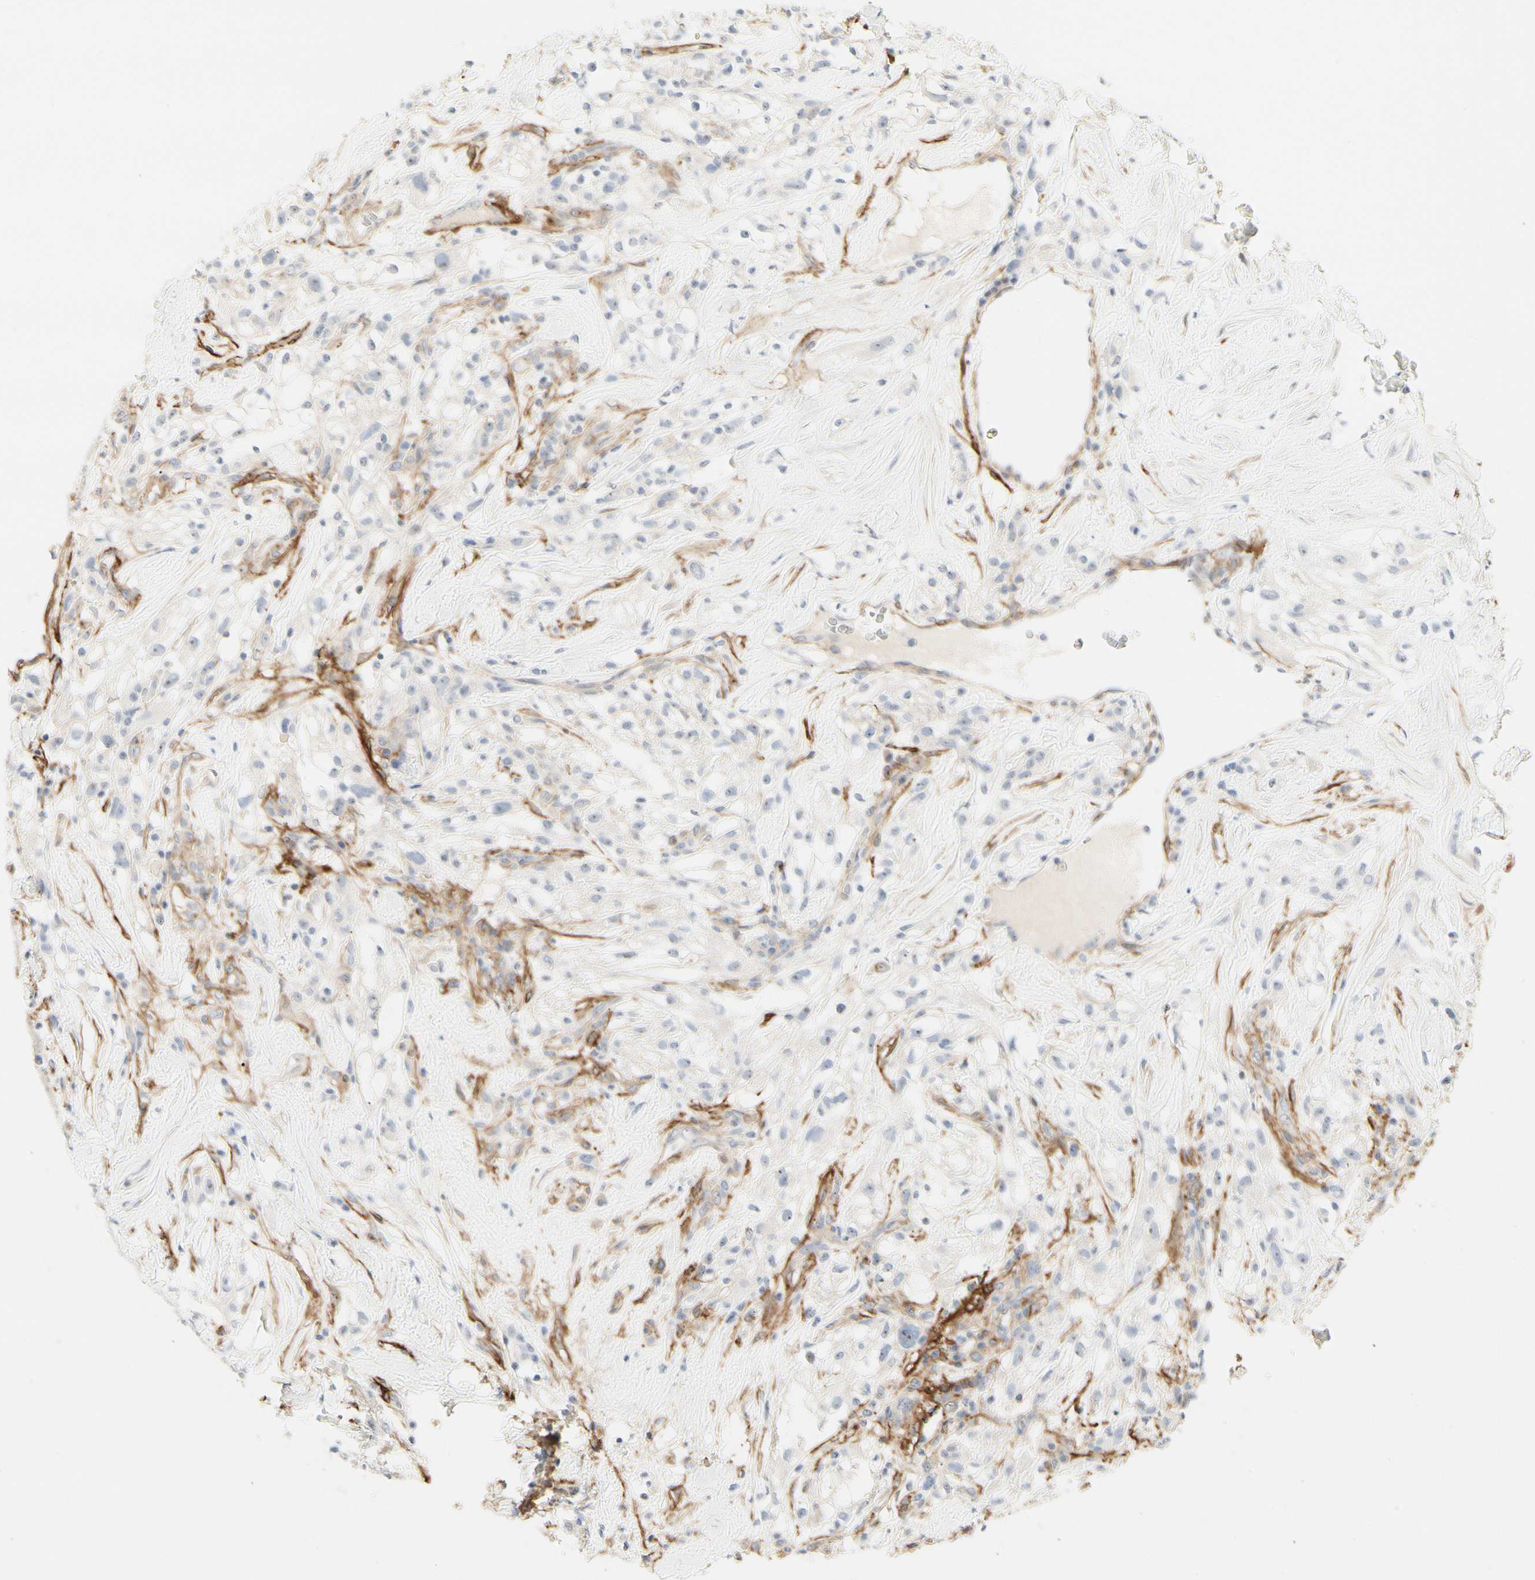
{"staining": {"intensity": "negative", "quantity": "none", "location": "none"}, "tissue": "renal cancer", "cell_type": "Tumor cells", "image_type": "cancer", "snomed": [{"axis": "morphology", "description": "Adenocarcinoma, NOS"}, {"axis": "topography", "description": "Kidney"}], "caption": "IHC image of renal cancer stained for a protein (brown), which shows no positivity in tumor cells.", "gene": "GGT5", "patient": {"sex": "female", "age": 60}}